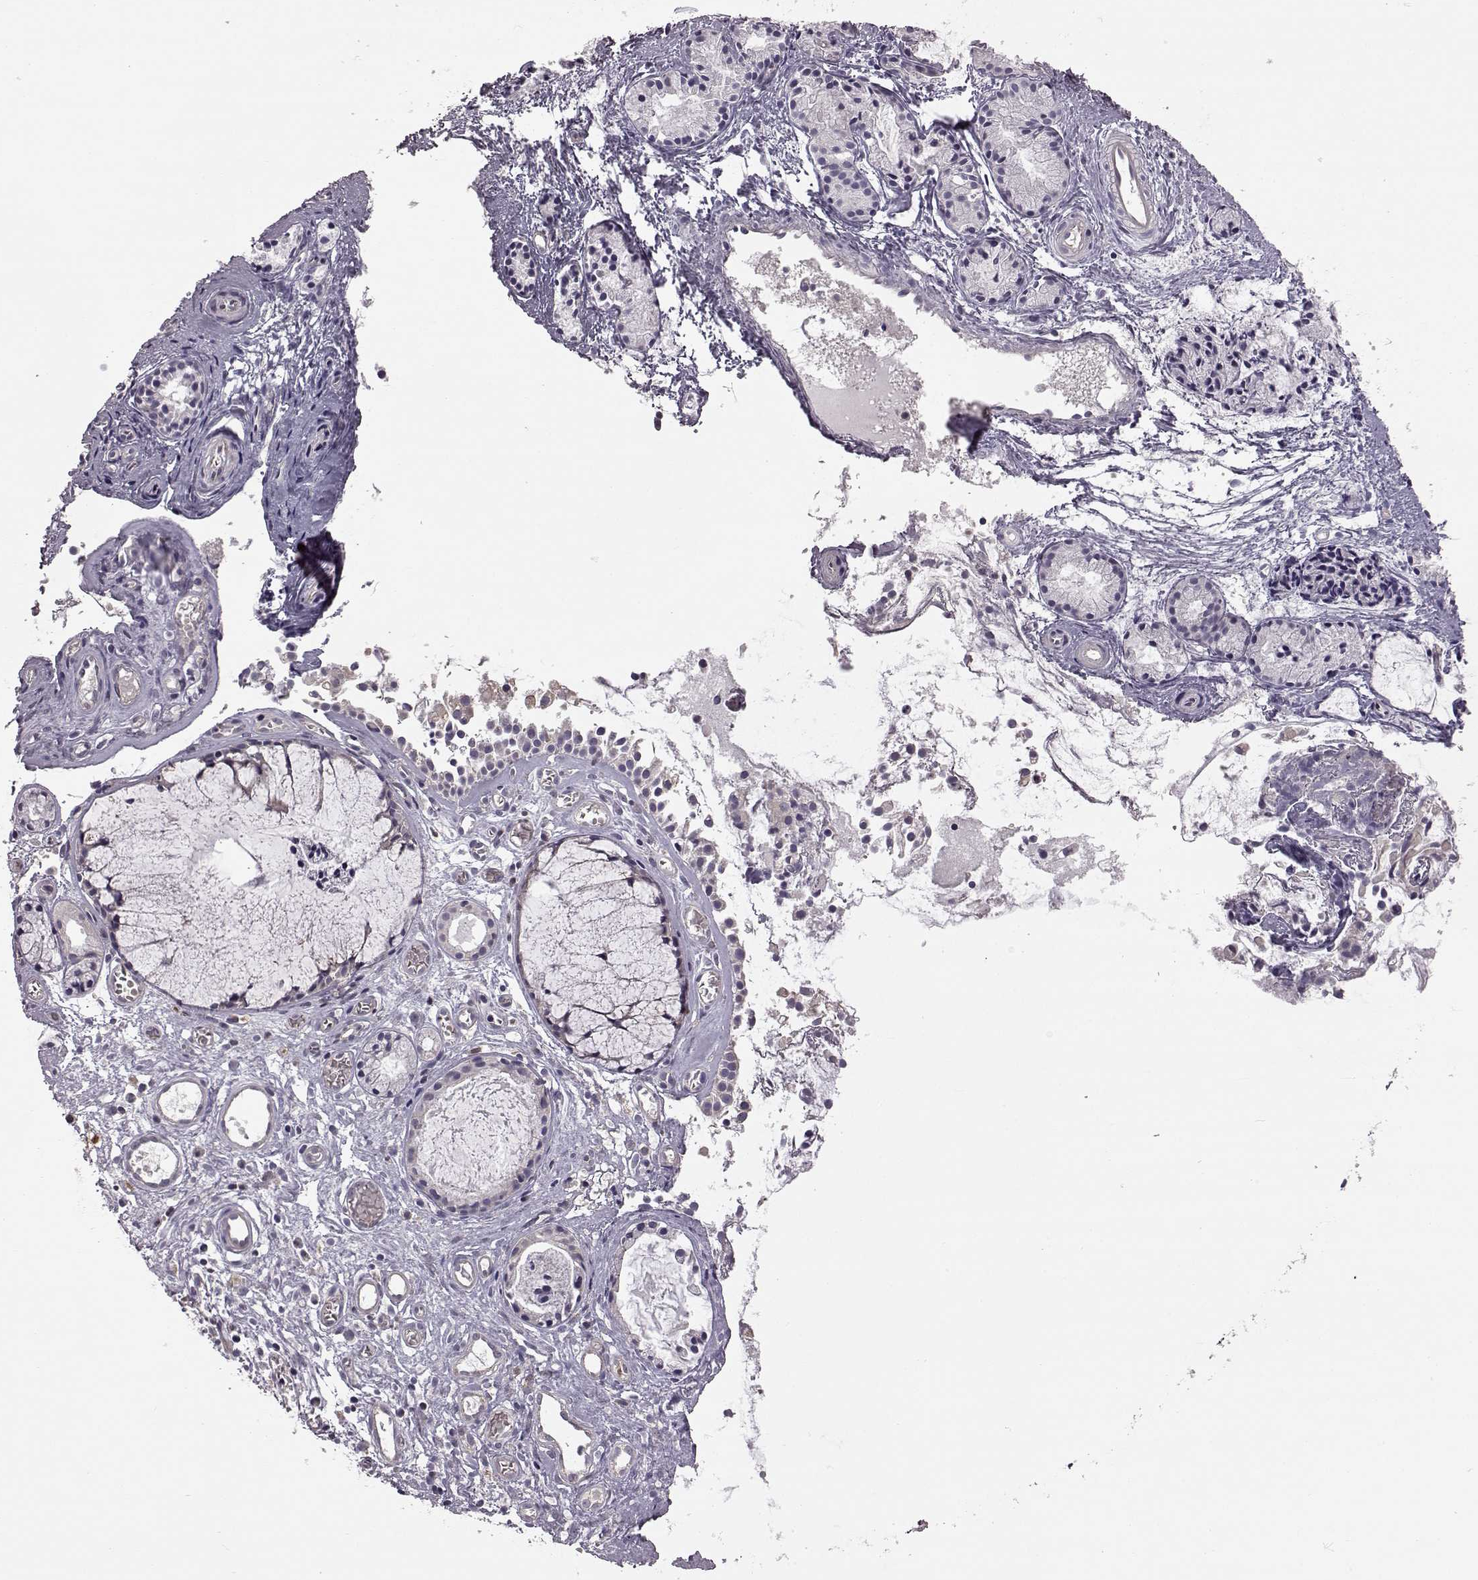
{"staining": {"intensity": "weak", "quantity": "25%-75%", "location": "cytoplasmic/membranous"}, "tissue": "nasopharynx", "cell_type": "Respiratory epithelial cells", "image_type": "normal", "snomed": [{"axis": "morphology", "description": "Normal tissue, NOS"}, {"axis": "topography", "description": "Nasopharynx"}], "caption": "High-magnification brightfield microscopy of unremarkable nasopharynx stained with DAB (brown) and counterstained with hematoxylin (blue). respiratory epithelial cells exhibit weak cytoplasmic/membranous positivity is seen in approximately25%-75% of cells. (Brightfield microscopy of DAB IHC at high magnification).", "gene": "B3GNT6", "patient": {"sex": "male", "age": 31}}